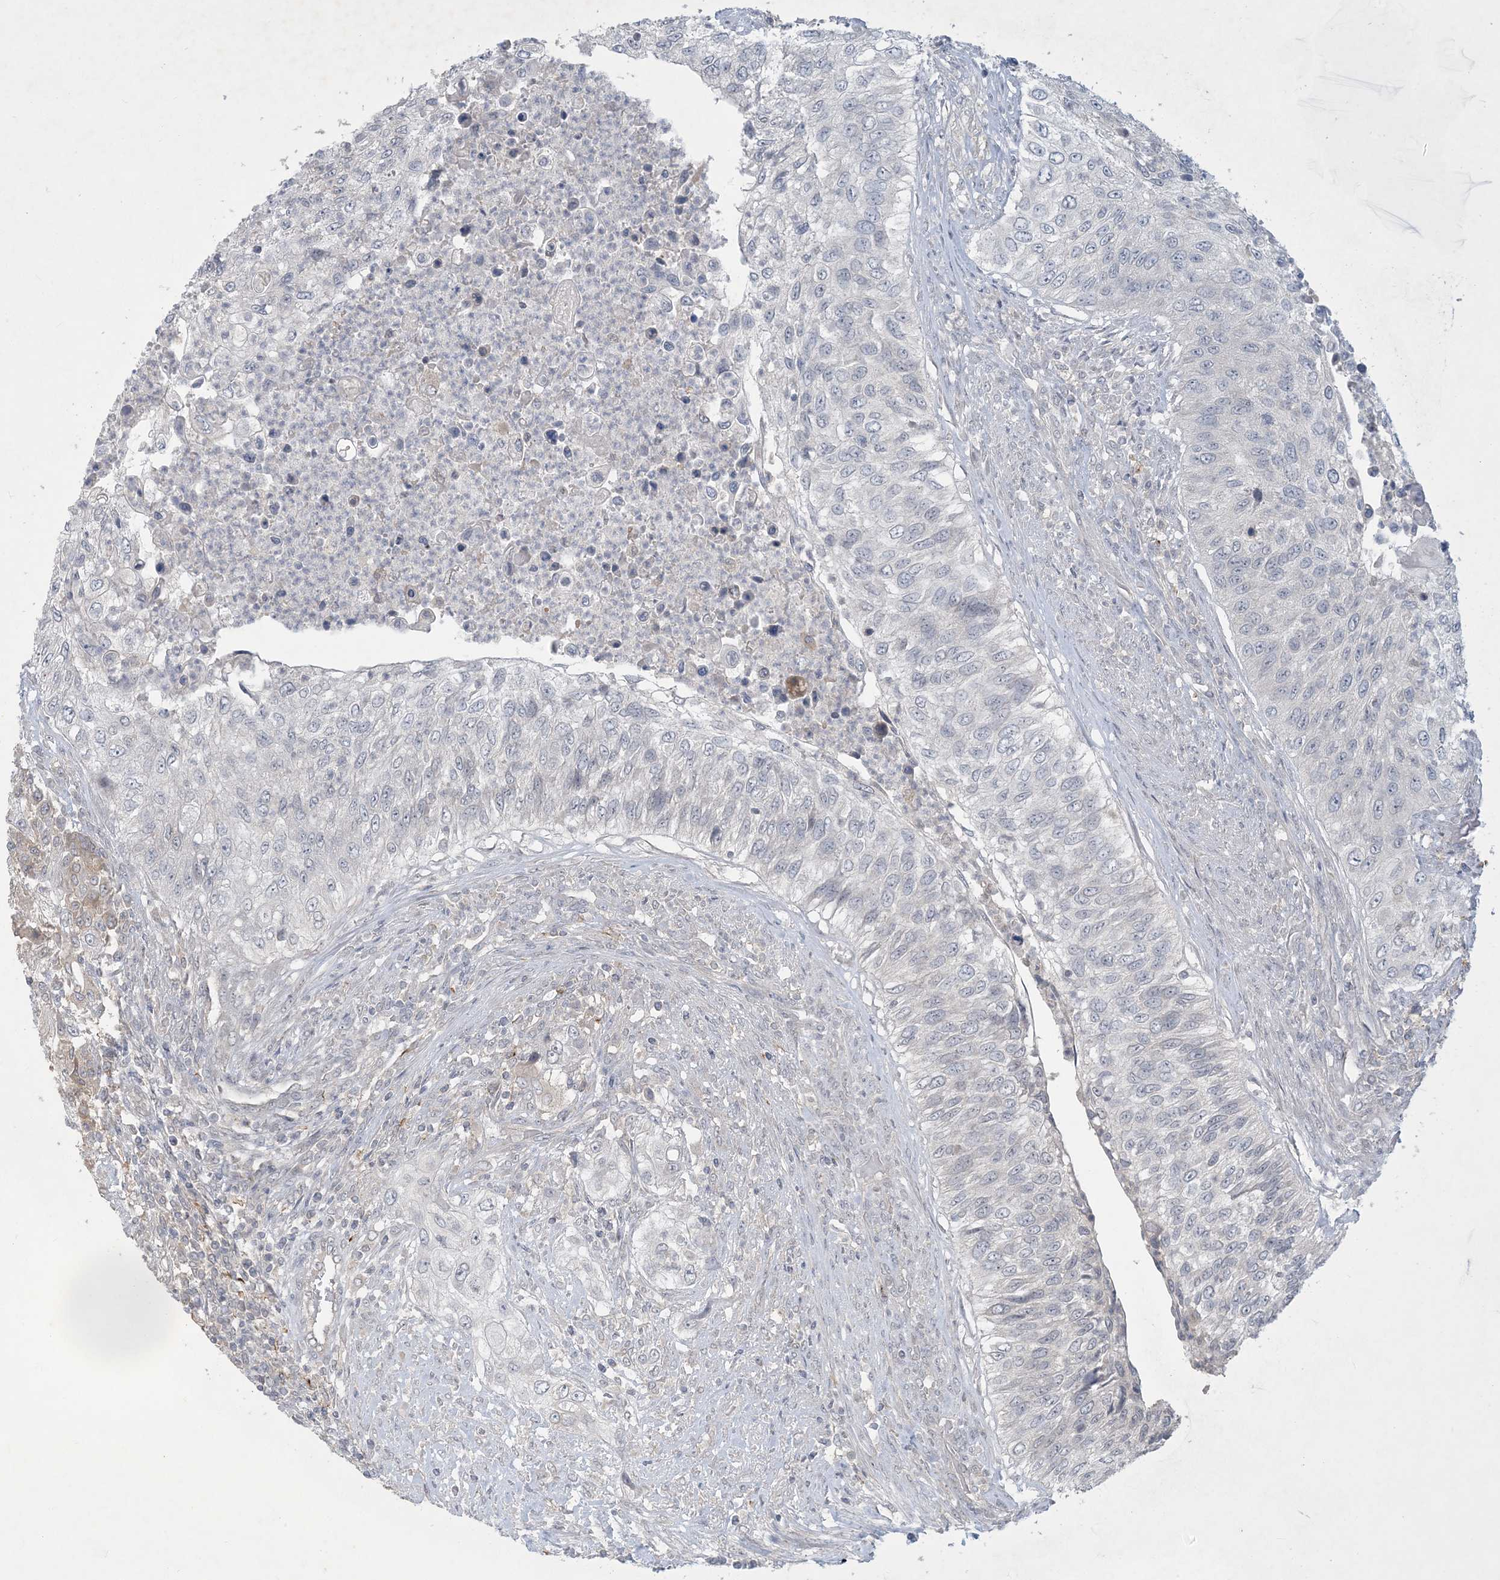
{"staining": {"intensity": "negative", "quantity": "none", "location": "none"}, "tissue": "urothelial cancer", "cell_type": "Tumor cells", "image_type": "cancer", "snomed": [{"axis": "morphology", "description": "Urothelial carcinoma, High grade"}, {"axis": "topography", "description": "Urinary bladder"}], "caption": "Immunohistochemistry of urothelial carcinoma (high-grade) reveals no staining in tumor cells.", "gene": "CDS1", "patient": {"sex": "female", "age": 60}}